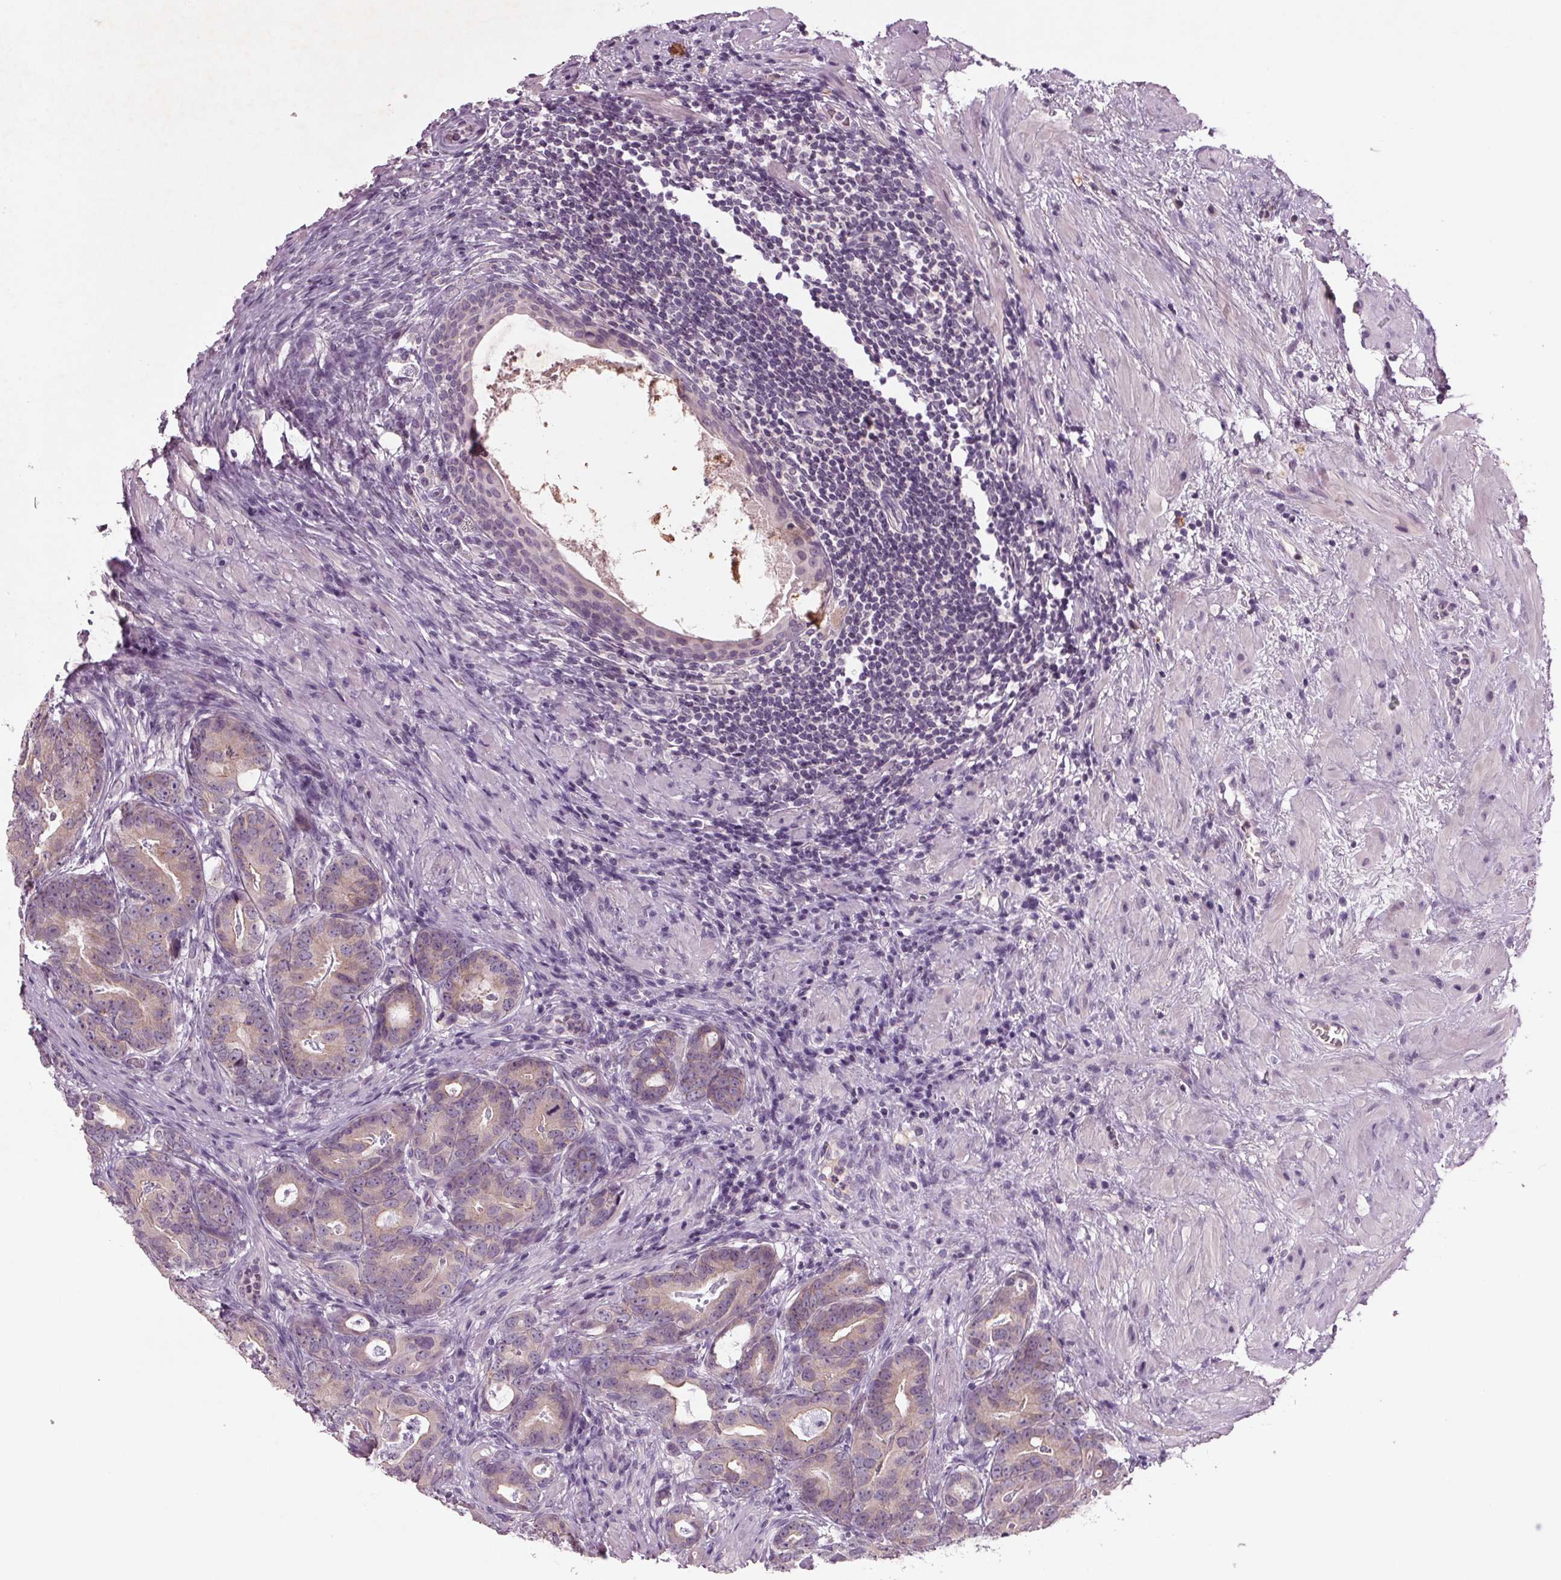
{"staining": {"intensity": "negative", "quantity": "none", "location": "none"}, "tissue": "prostate cancer", "cell_type": "Tumor cells", "image_type": "cancer", "snomed": [{"axis": "morphology", "description": "Adenocarcinoma, Low grade"}, {"axis": "topography", "description": "Prostate and seminal vesicle, NOS"}], "caption": "Adenocarcinoma (low-grade) (prostate) was stained to show a protein in brown. There is no significant positivity in tumor cells.", "gene": "BHLHE22", "patient": {"sex": "male", "age": 71}}